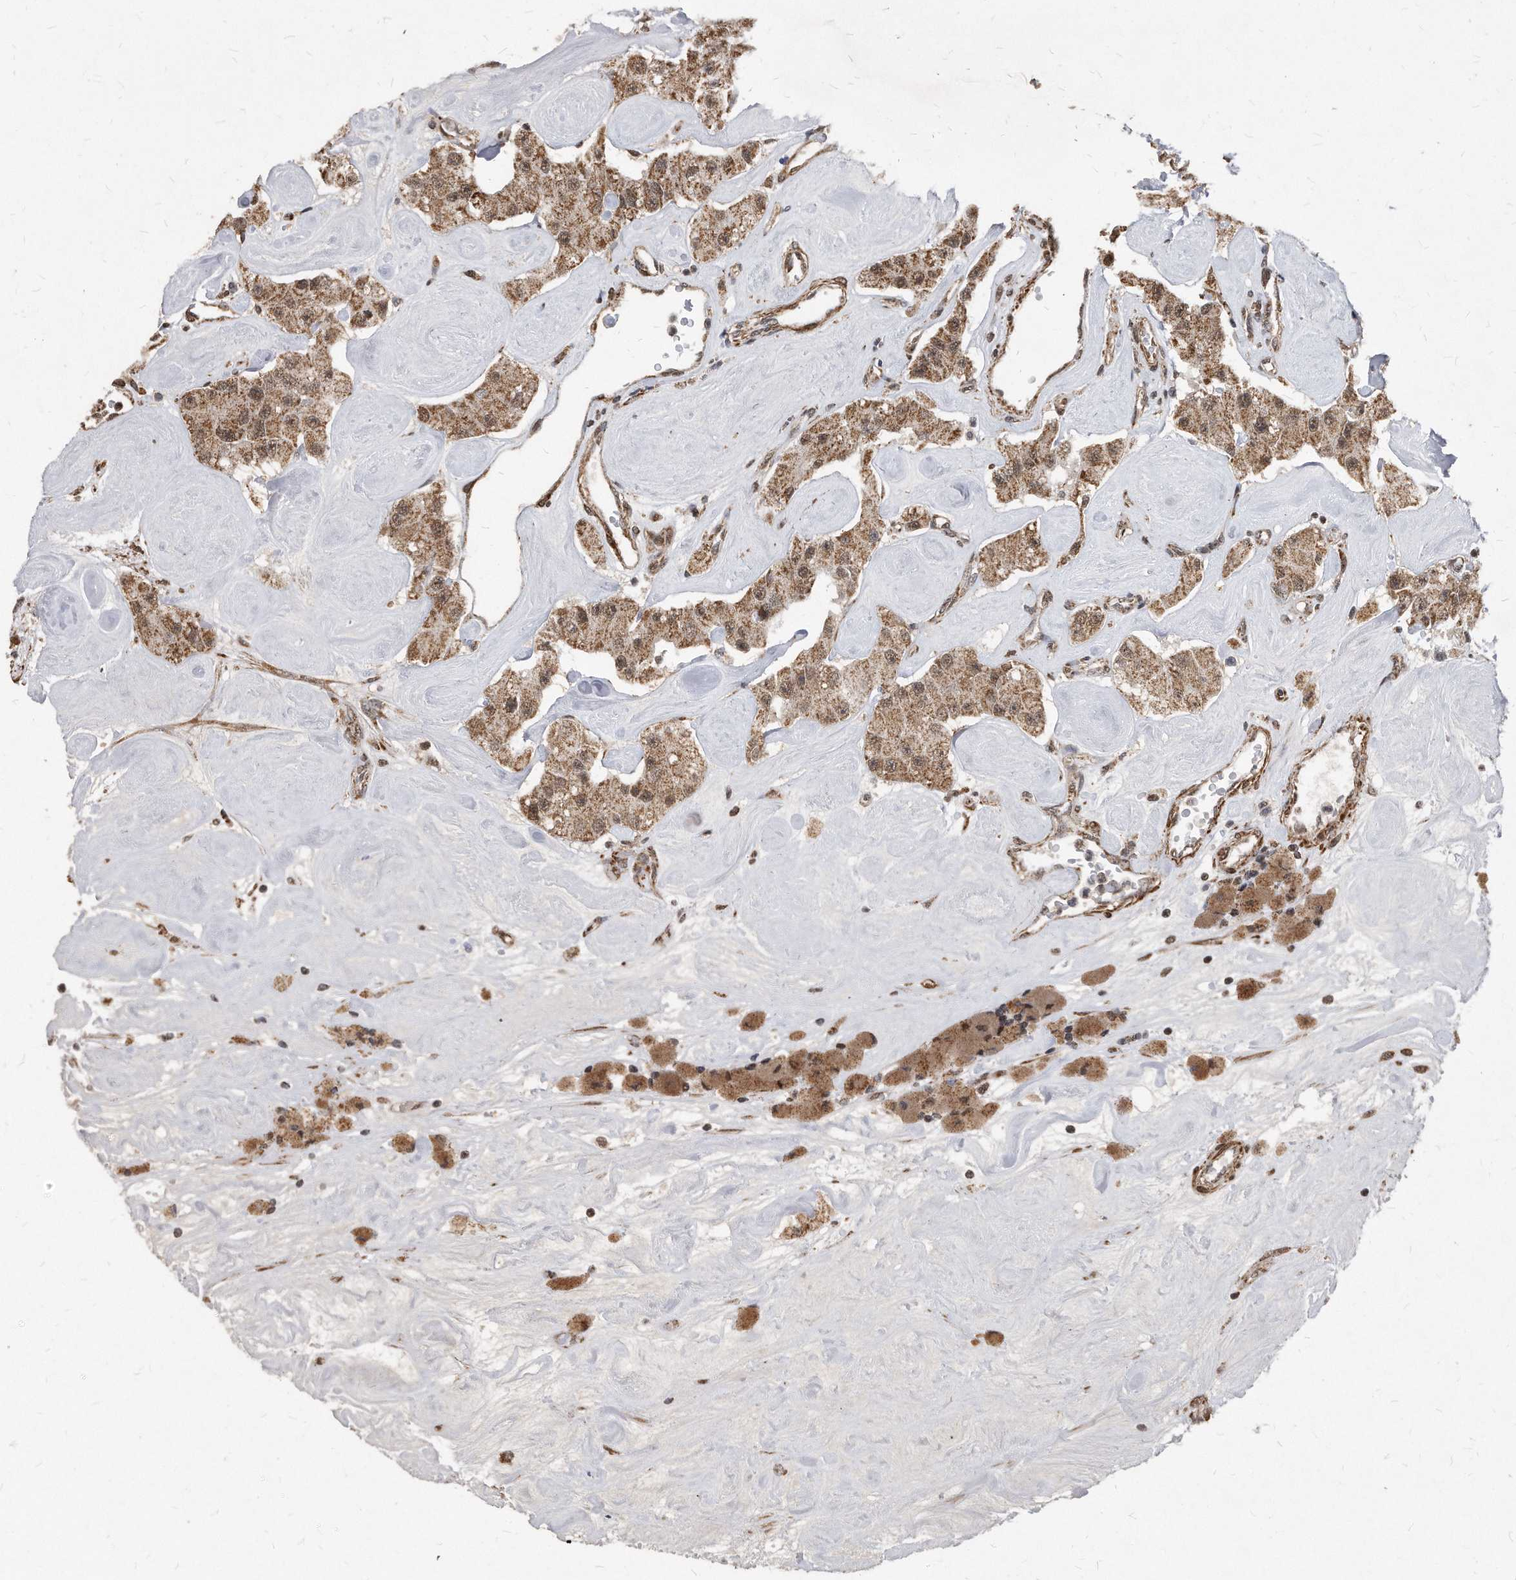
{"staining": {"intensity": "weak", "quantity": ">75%", "location": "cytoplasmic/membranous,nuclear"}, "tissue": "carcinoid", "cell_type": "Tumor cells", "image_type": "cancer", "snomed": [{"axis": "morphology", "description": "Carcinoid, malignant, NOS"}, {"axis": "topography", "description": "Pancreas"}], "caption": "A high-resolution histopathology image shows IHC staining of carcinoid (malignant), which demonstrates weak cytoplasmic/membranous and nuclear expression in approximately >75% of tumor cells.", "gene": "DUSP22", "patient": {"sex": "male", "age": 41}}